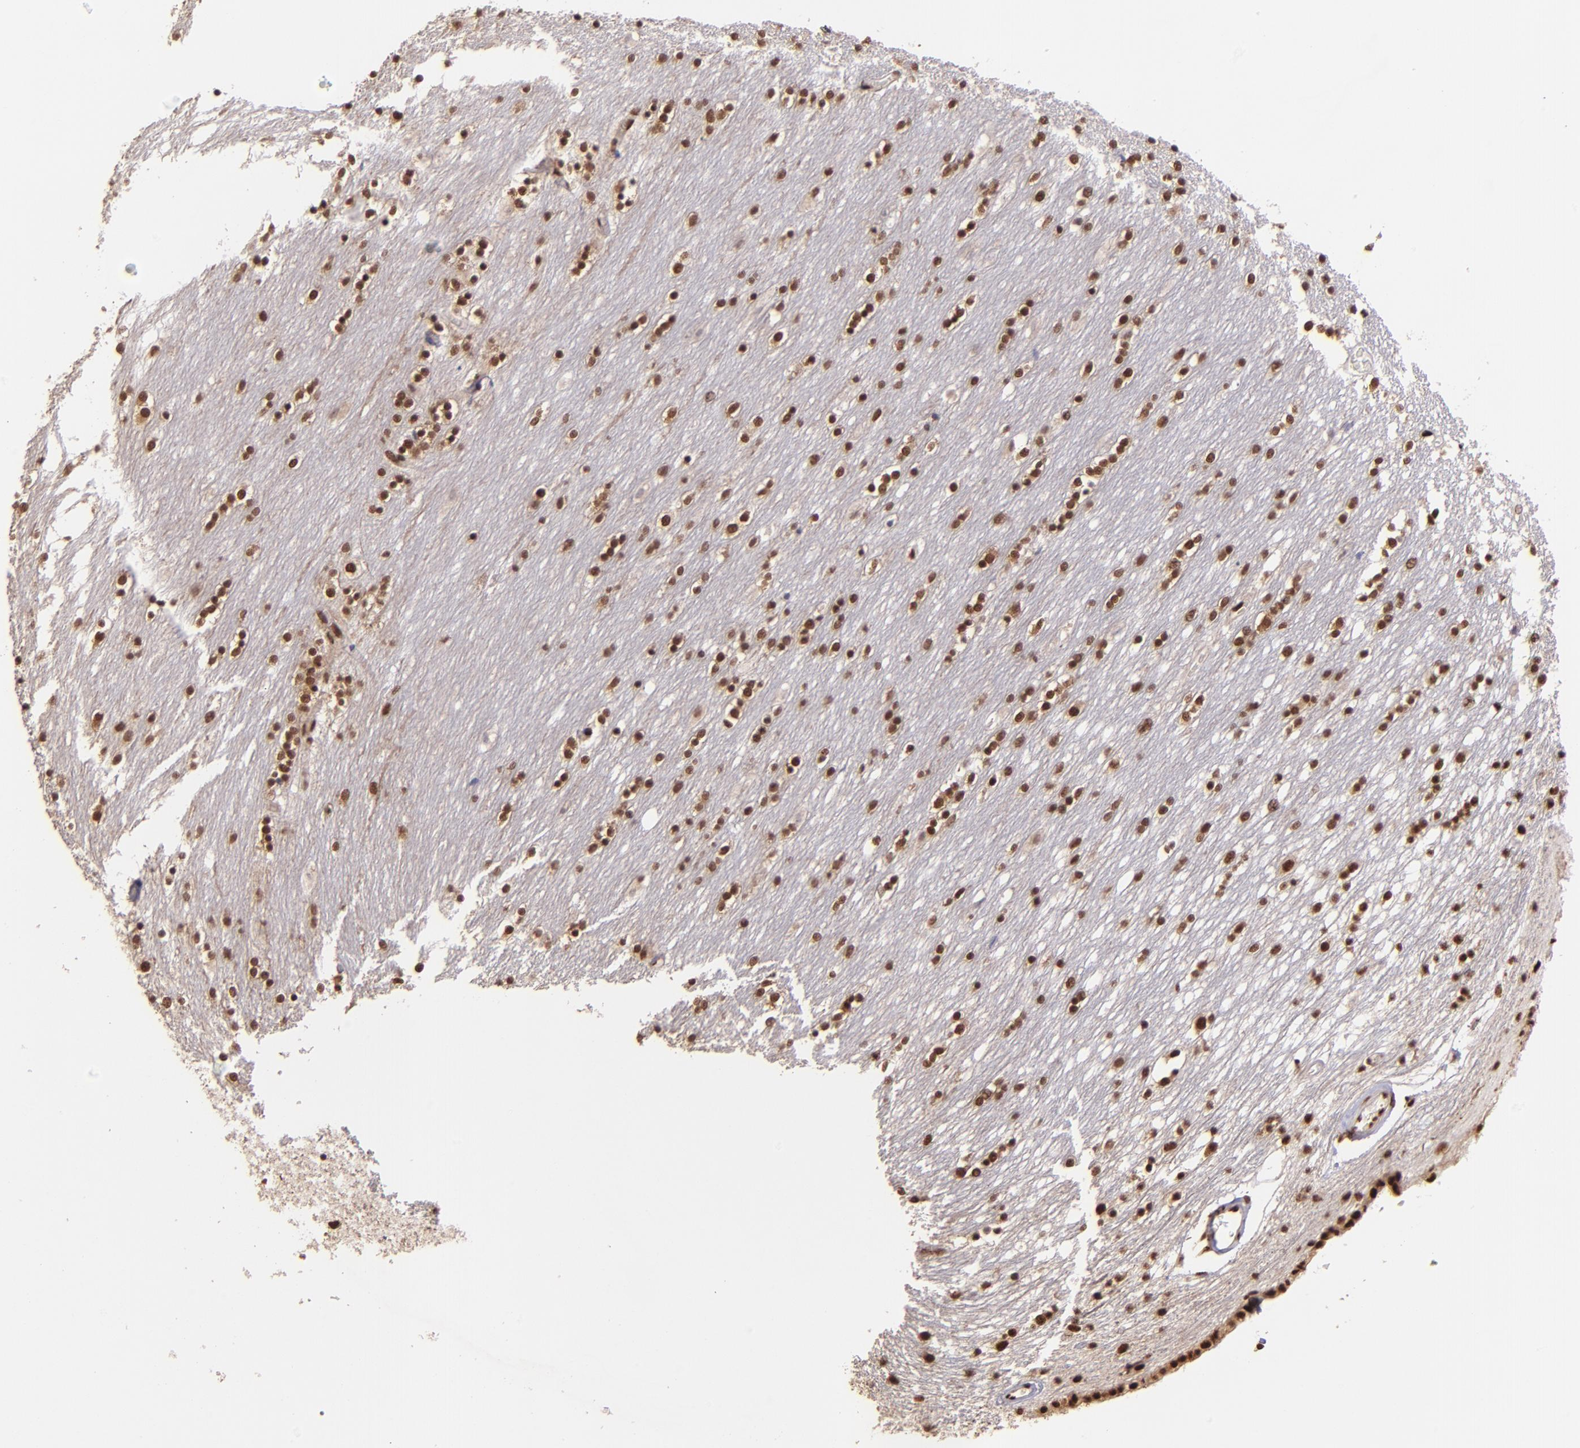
{"staining": {"intensity": "strong", "quantity": ">75%", "location": "nuclear"}, "tissue": "caudate", "cell_type": "Glial cells", "image_type": "normal", "snomed": [{"axis": "morphology", "description": "Normal tissue, NOS"}, {"axis": "topography", "description": "Lateral ventricle wall"}], "caption": "IHC (DAB) staining of benign caudate displays strong nuclear protein expression in about >75% of glial cells. The protein of interest is stained brown, and the nuclei are stained in blue (DAB IHC with brightfield microscopy, high magnification).", "gene": "PQBP1", "patient": {"sex": "female", "age": 54}}